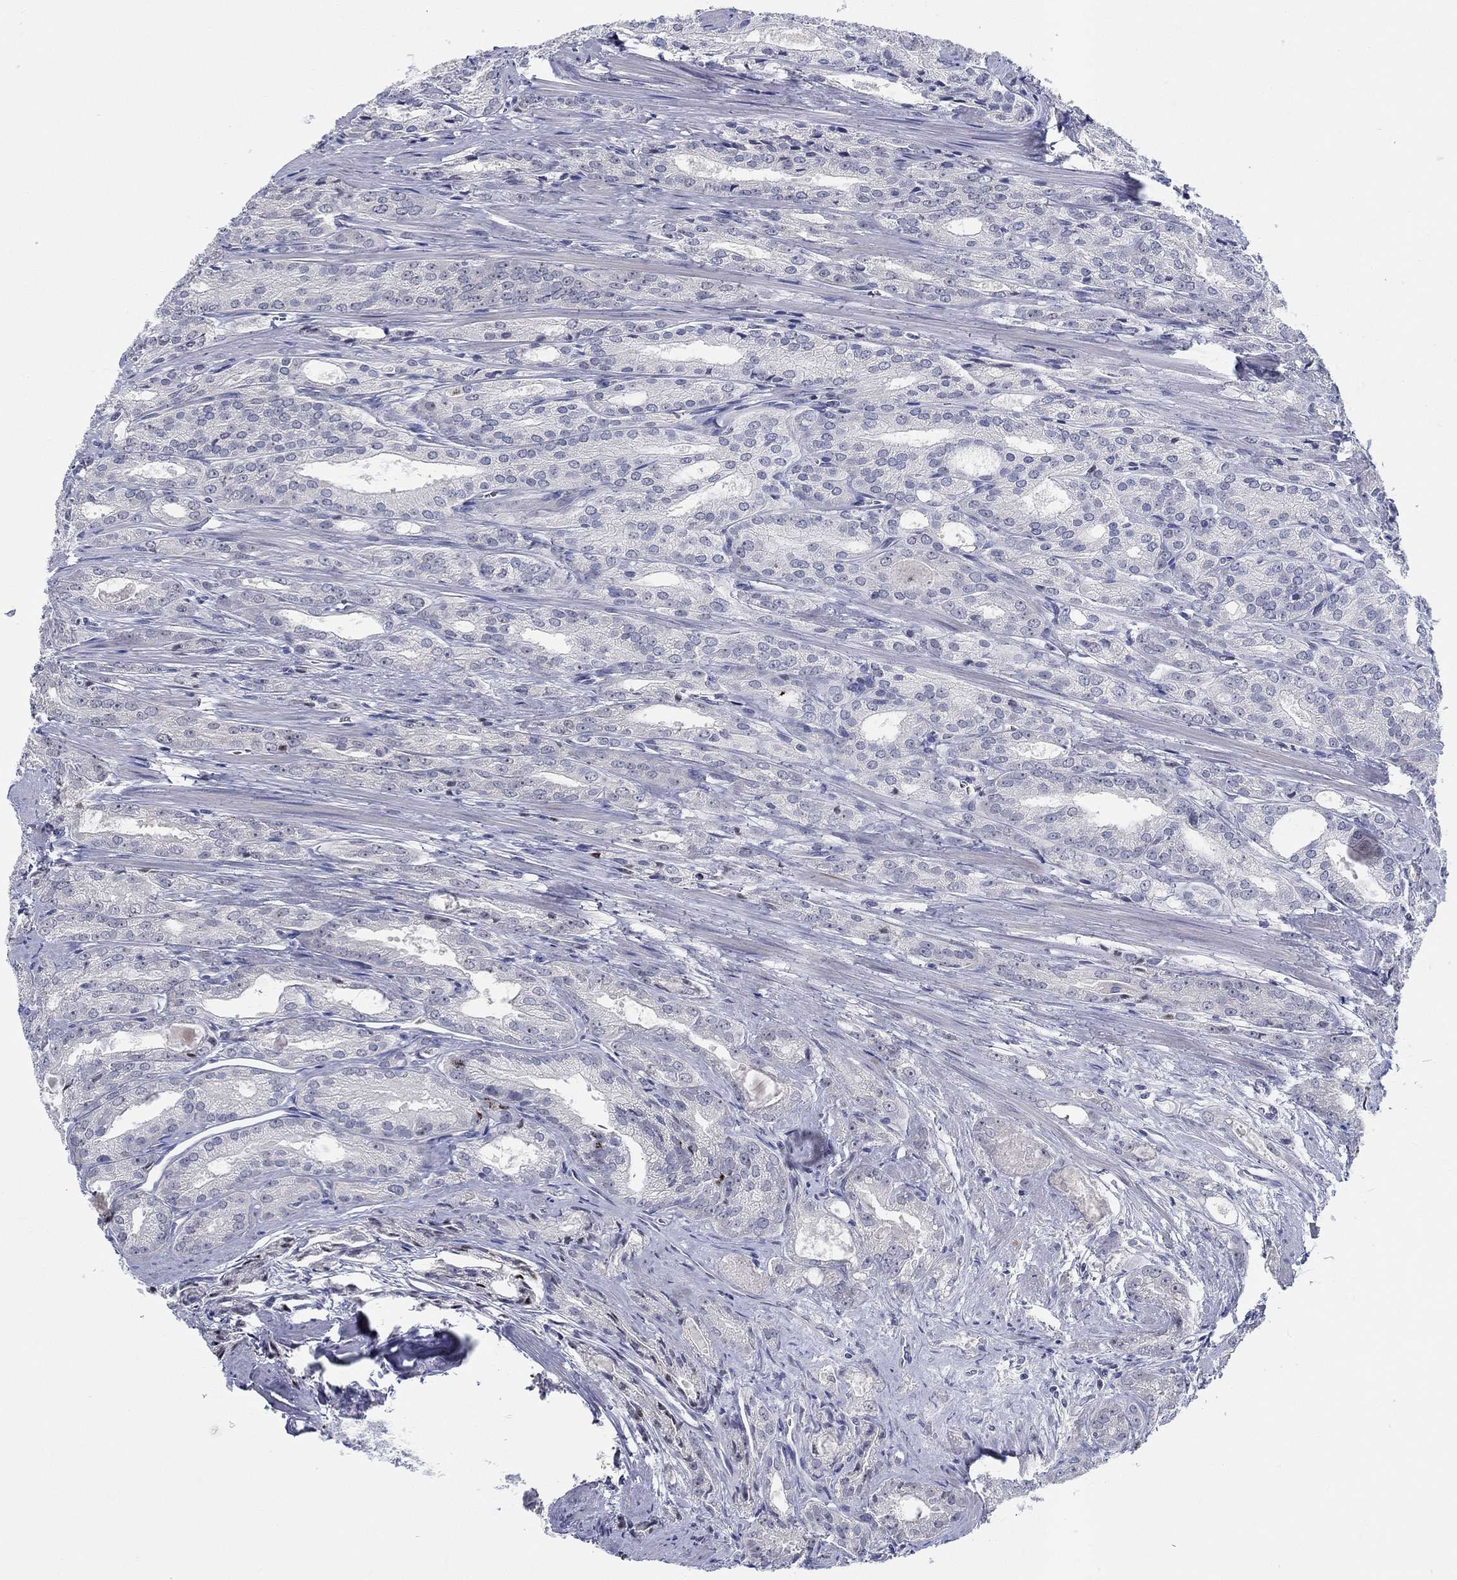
{"staining": {"intensity": "negative", "quantity": "none", "location": "none"}, "tissue": "prostate cancer", "cell_type": "Tumor cells", "image_type": "cancer", "snomed": [{"axis": "morphology", "description": "Adenocarcinoma, NOS"}, {"axis": "morphology", "description": "Adenocarcinoma, High grade"}, {"axis": "topography", "description": "Prostate"}], "caption": "Protein analysis of prostate adenocarcinoma displays no significant expression in tumor cells.", "gene": "SMIM18", "patient": {"sex": "male", "age": 70}}